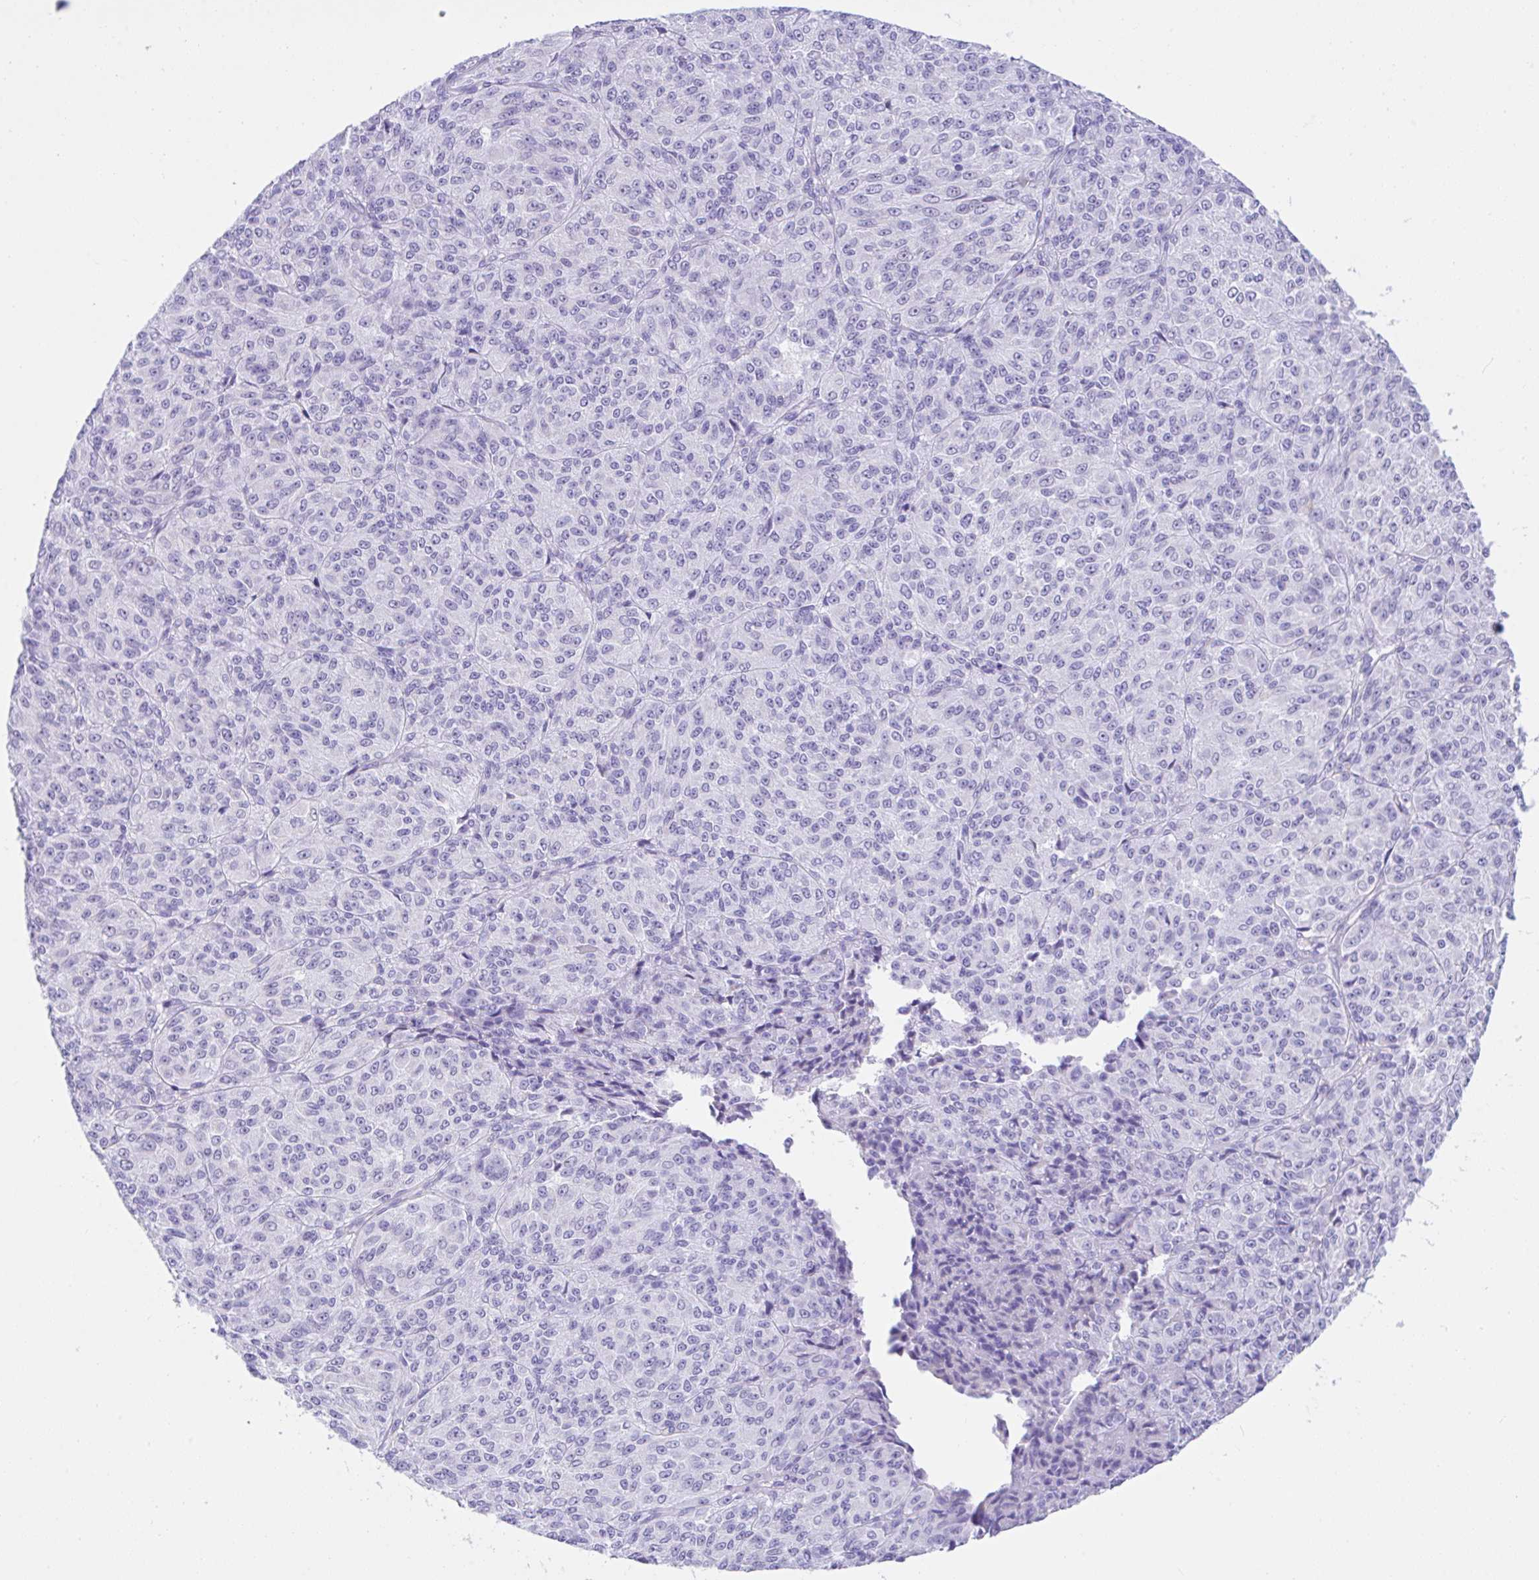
{"staining": {"intensity": "negative", "quantity": "none", "location": "none"}, "tissue": "melanoma", "cell_type": "Tumor cells", "image_type": "cancer", "snomed": [{"axis": "morphology", "description": "Malignant melanoma, Metastatic site"}, {"axis": "topography", "description": "Brain"}], "caption": "Immunohistochemical staining of malignant melanoma (metastatic site) exhibits no significant expression in tumor cells.", "gene": "SEL1L2", "patient": {"sex": "female", "age": 56}}